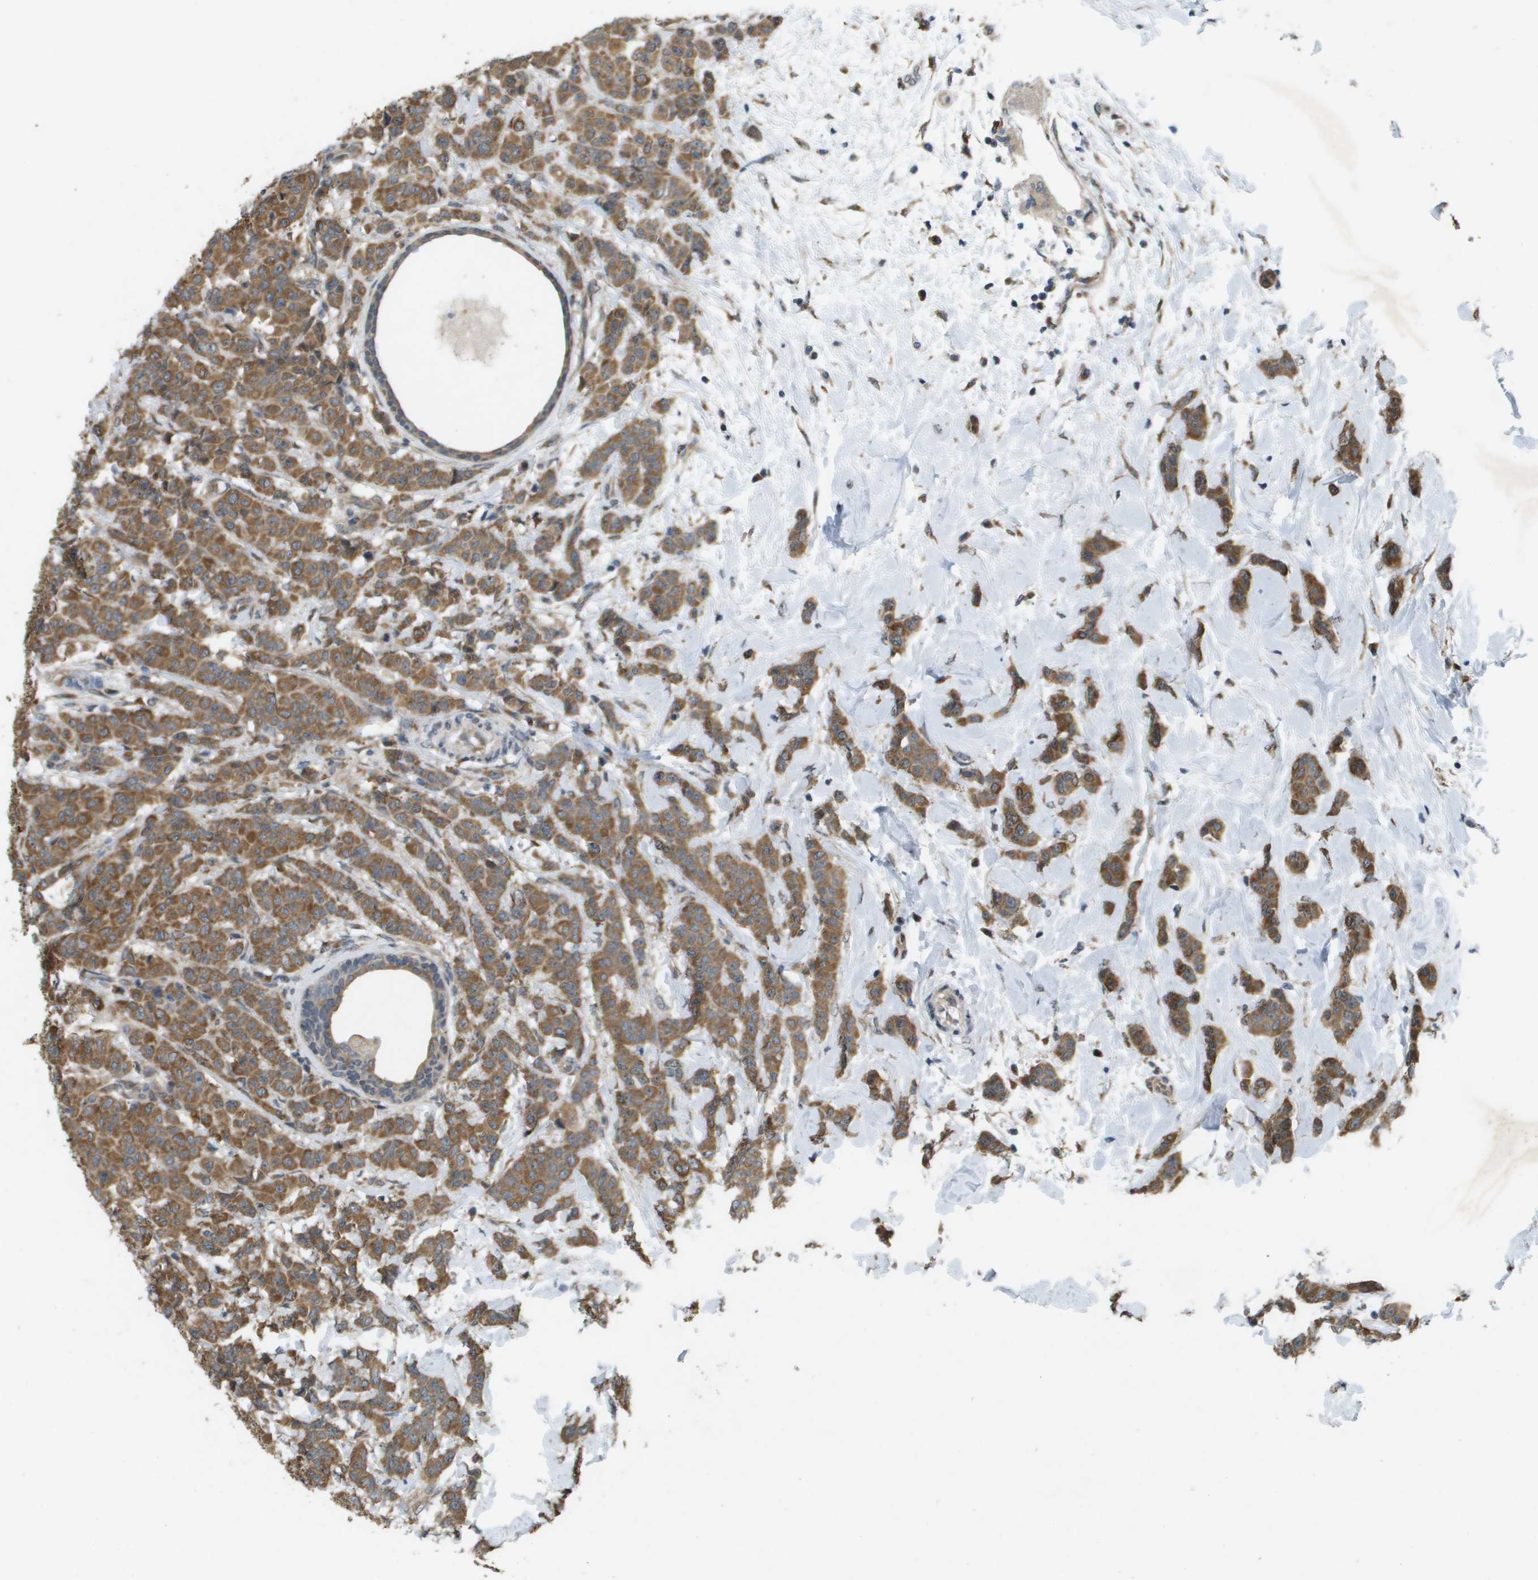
{"staining": {"intensity": "moderate", "quantity": ">75%", "location": "cytoplasmic/membranous"}, "tissue": "breast cancer", "cell_type": "Tumor cells", "image_type": "cancer", "snomed": [{"axis": "morphology", "description": "Normal tissue, NOS"}, {"axis": "morphology", "description": "Duct carcinoma"}, {"axis": "topography", "description": "Breast"}], "caption": "A histopathology image of human breast cancer stained for a protein reveals moderate cytoplasmic/membranous brown staining in tumor cells.", "gene": "IFNLR1", "patient": {"sex": "female", "age": 40}}